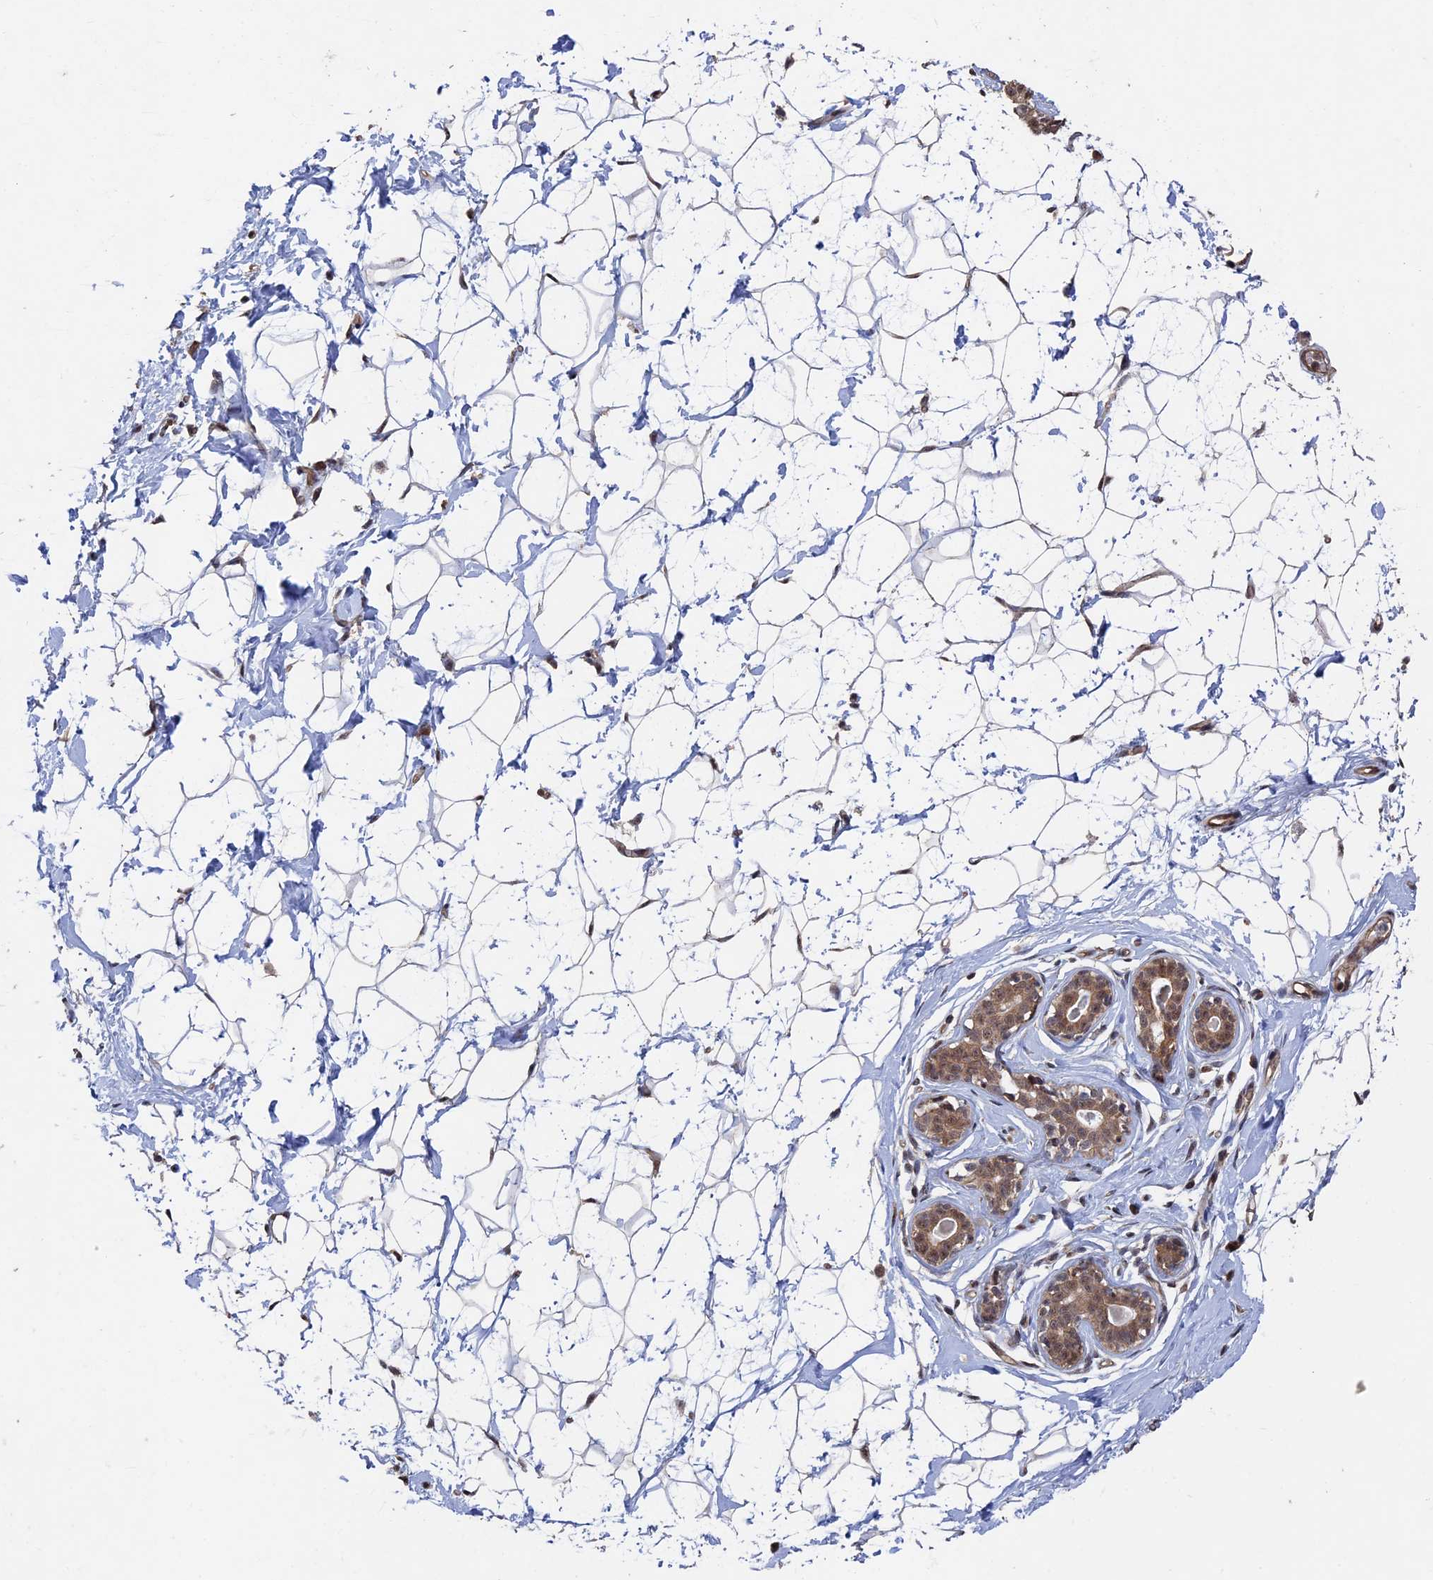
{"staining": {"intensity": "negative", "quantity": "none", "location": "none"}, "tissue": "breast", "cell_type": "Adipocytes", "image_type": "normal", "snomed": [{"axis": "morphology", "description": "Normal tissue, NOS"}, {"axis": "morphology", "description": "Adenoma, NOS"}, {"axis": "topography", "description": "Breast"}], "caption": "The immunohistochemistry micrograph has no significant expression in adipocytes of breast.", "gene": "KIAA1328", "patient": {"sex": "female", "age": 23}}